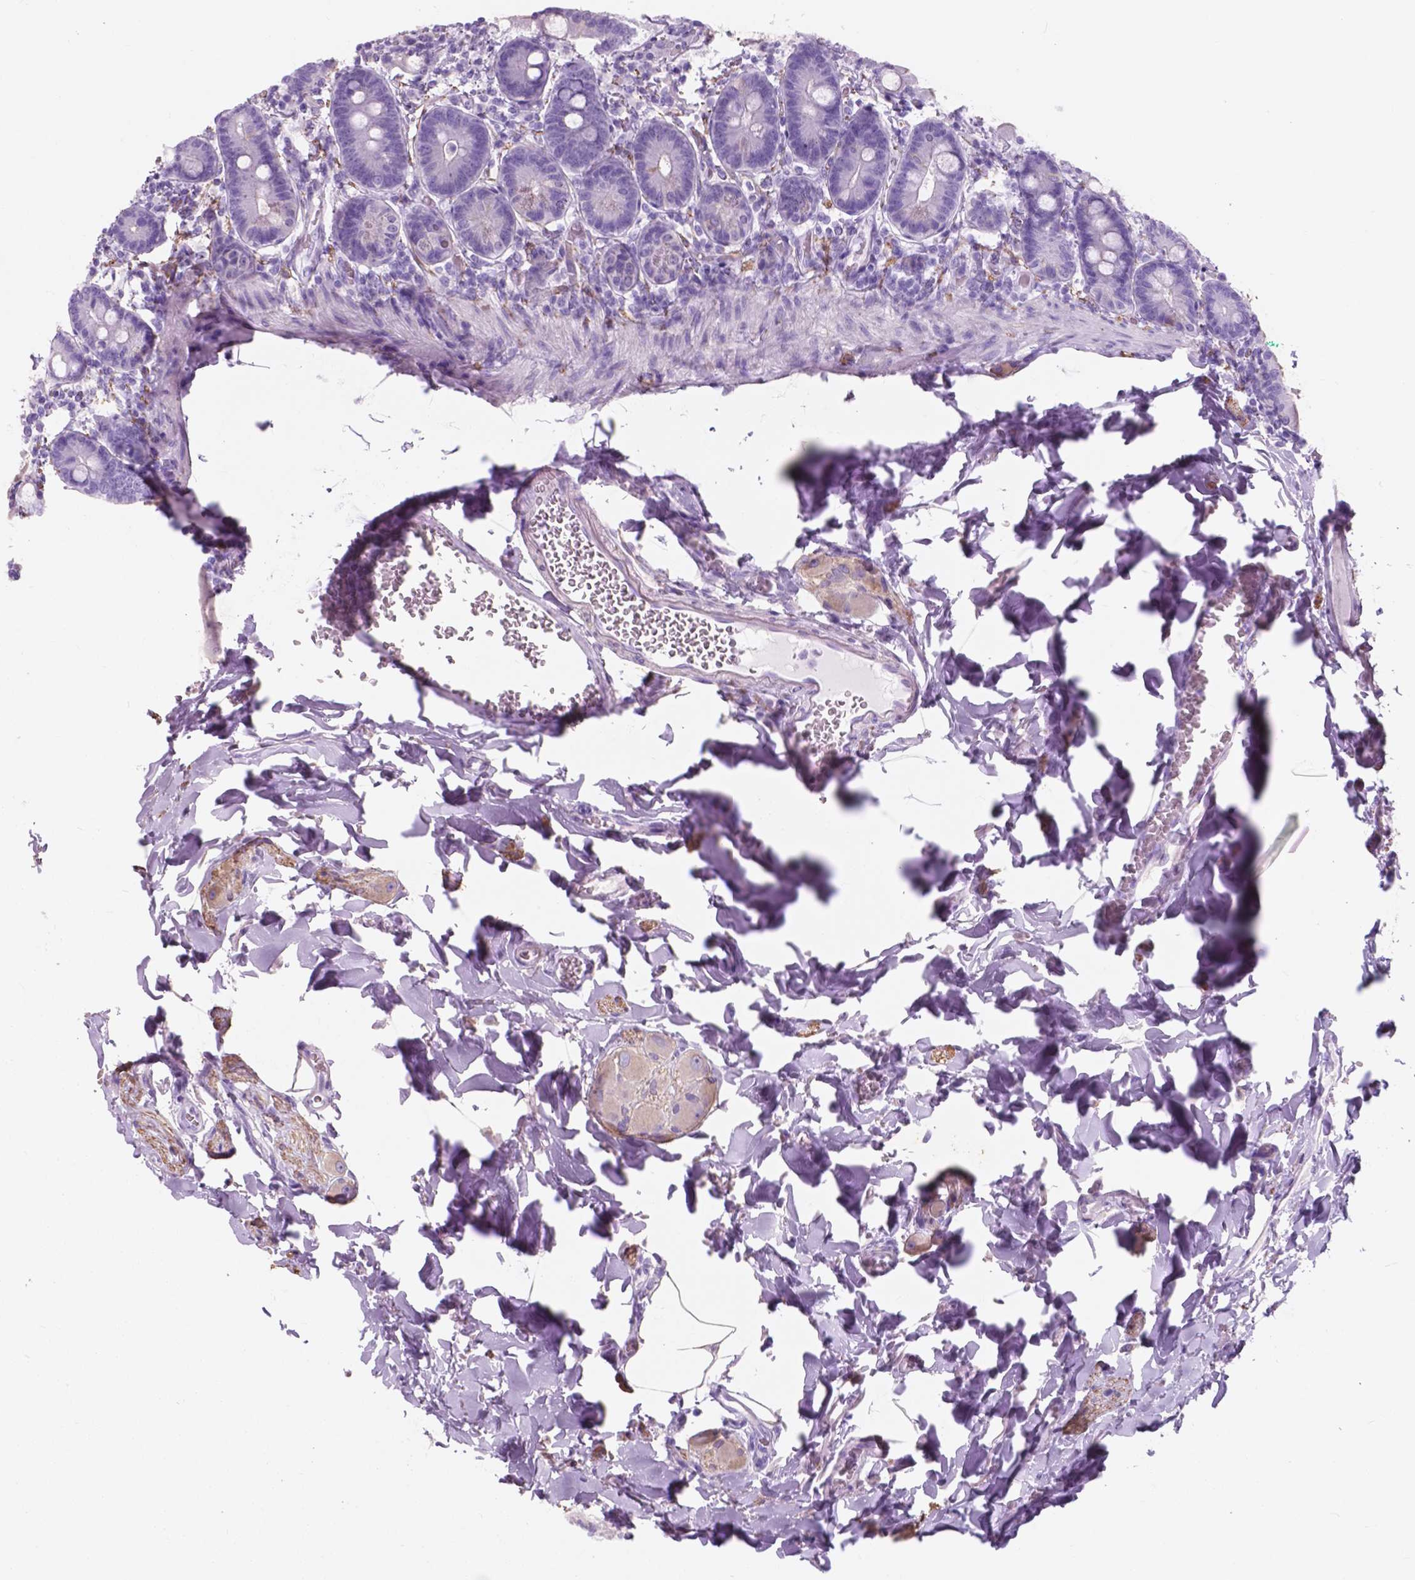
{"staining": {"intensity": "negative", "quantity": "none", "location": "none"}, "tissue": "duodenum", "cell_type": "Glandular cells", "image_type": "normal", "snomed": [{"axis": "morphology", "description": "Normal tissue, NOS"}, {"axis": "topography", "description": "Duodenum"}], "caption": "This is an immunohistochemistry micrograph of normal duodenum. There is no positivity in glandular cells.", "gene": "FXYD2", "patient": {"sex": "female", "age": 62}}